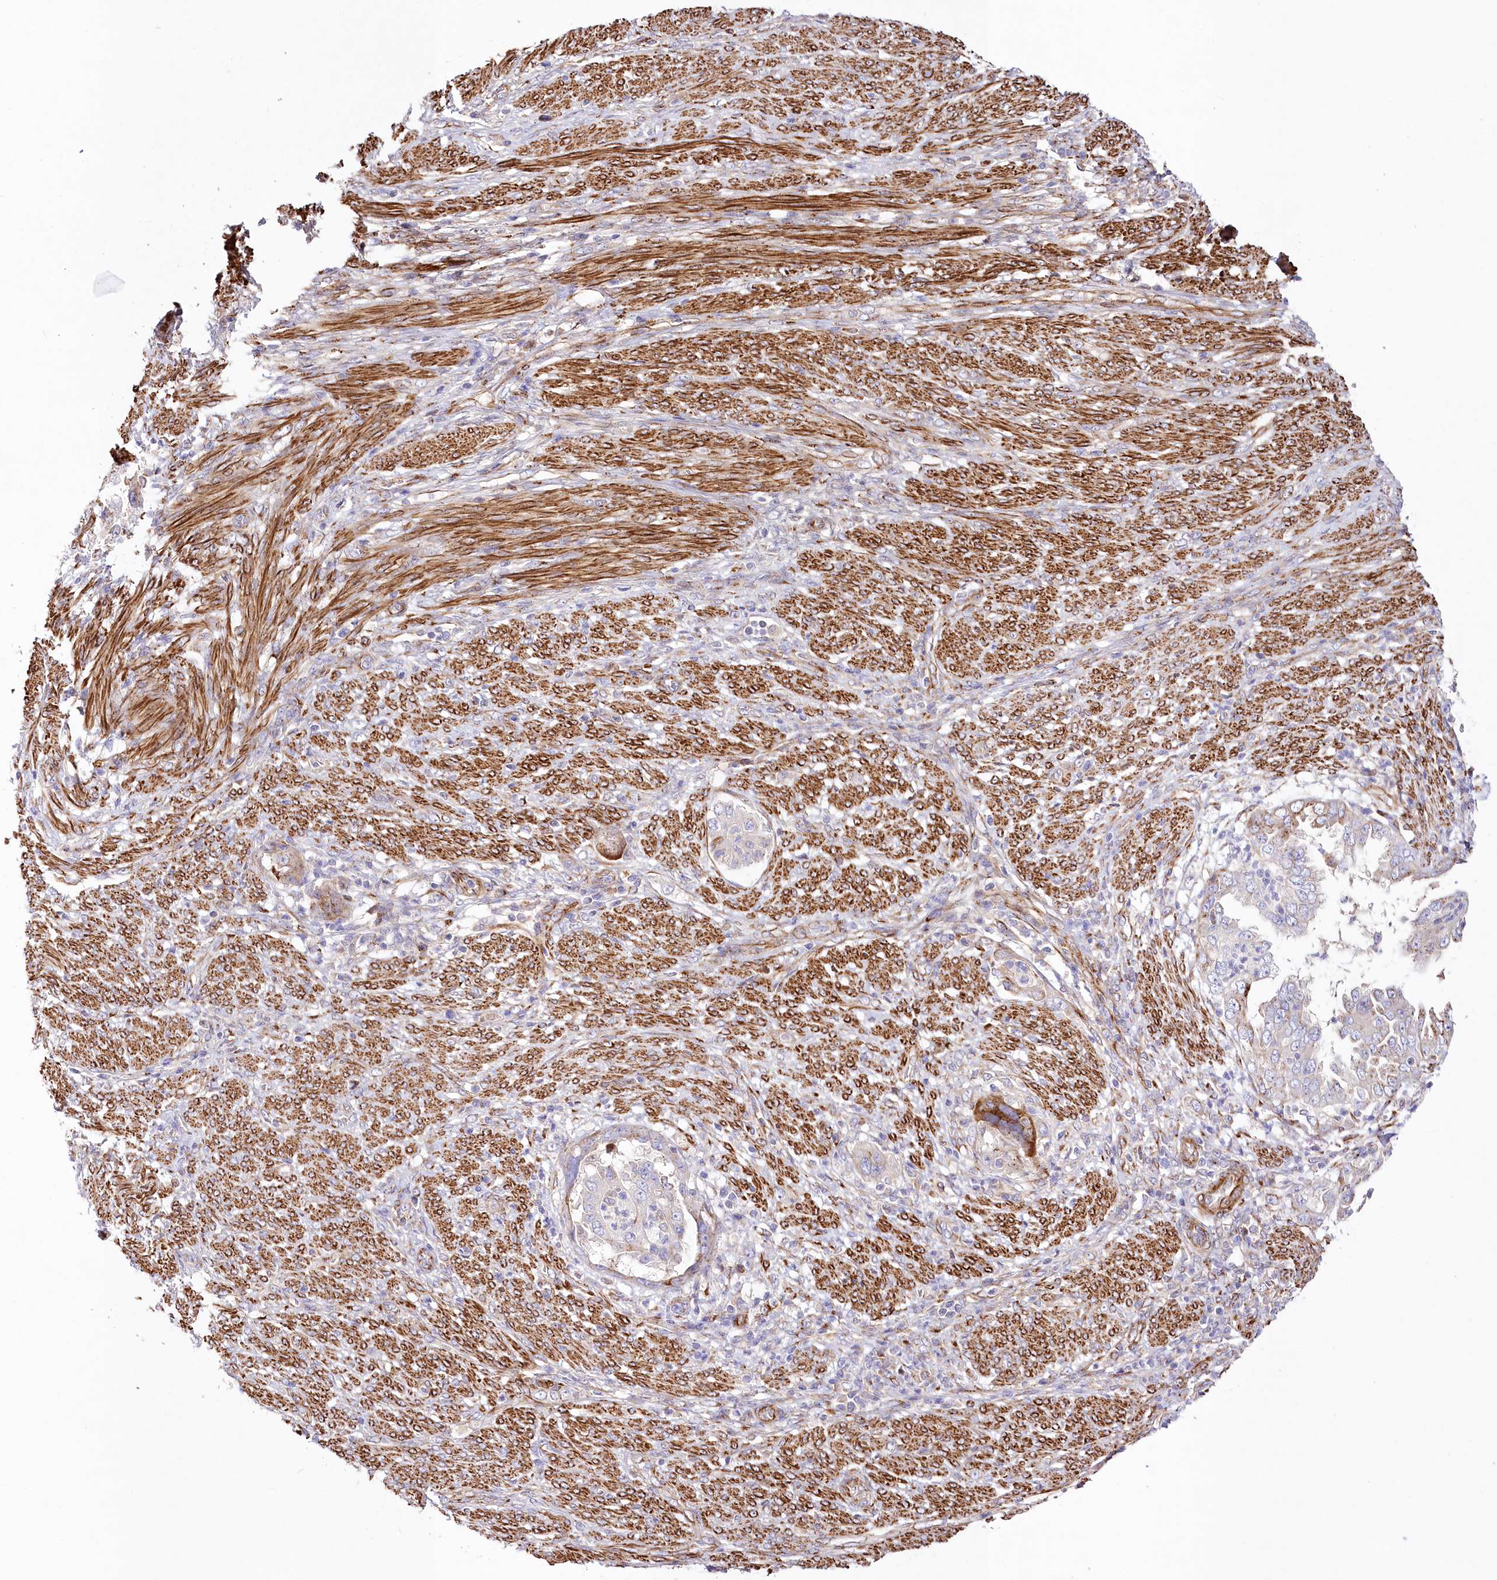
{"staining": {"intensity": "weak", "quantity": "25%-75%", "location": "cytoplasmic/membranous"}, "tissue": "endometrial cancer", "cell_type": "Tumor cells", "image_type": "cancer", "snomed": [{"axis": "morphology", "description": "Adenocarcinoma, NOS"}, {"axis": "topography", "description": "Endometrium"}], "caption": "IHC of human endometrial cancer (adenocarcinoma) displays low levels of weak cytoplasmic/membranous expression in about 25%-75% of tumor cells.", "gene": "ABRAXAS2", "patient": {"sex": "female", "age": 85}}